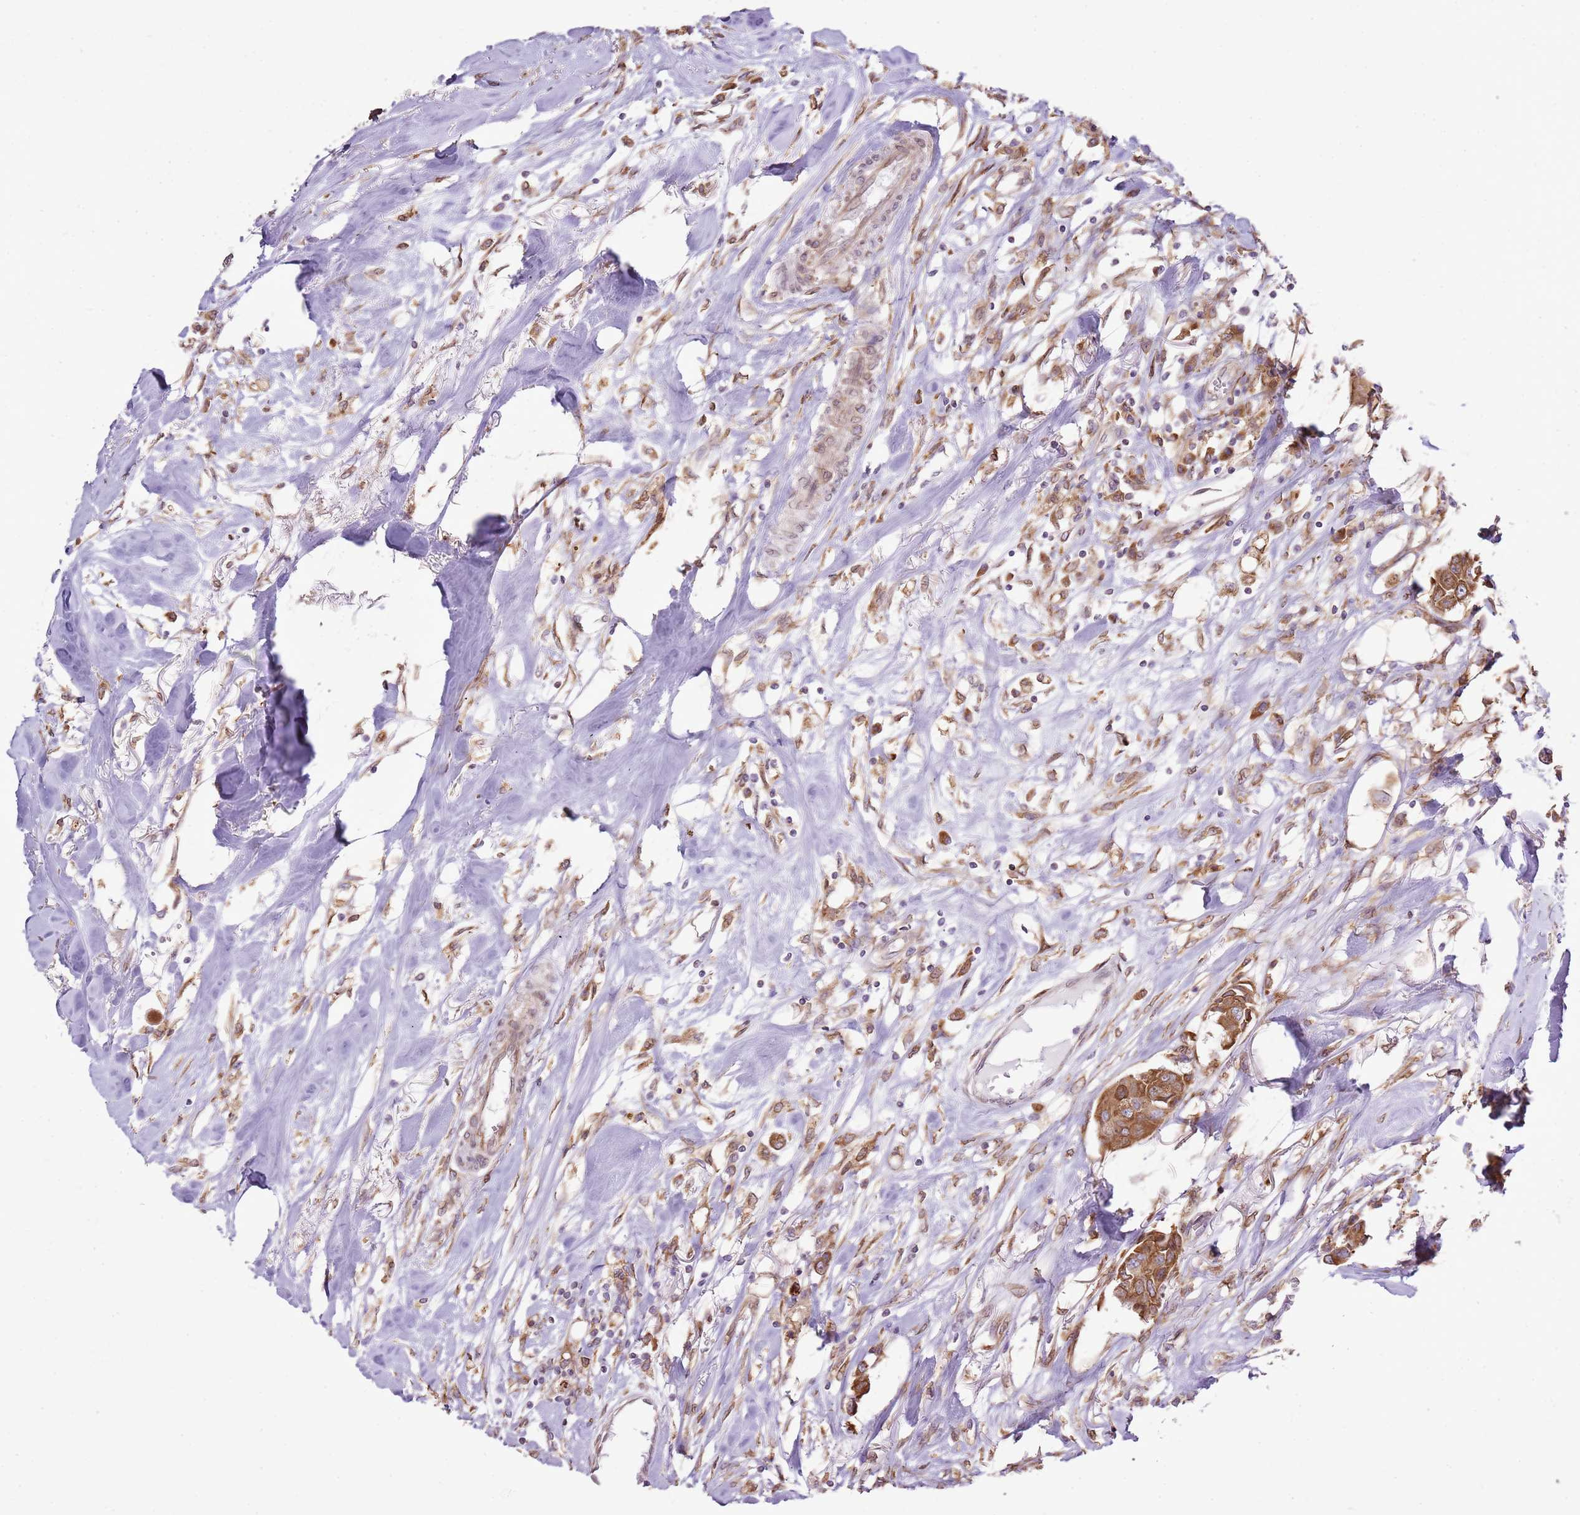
{"staining": {"intensity": "strong", "quantity": ">75%", "location": "cytoplasmic/membranous"}, "tissue": "breast cancer", "cell_type": "Tumor cells", "image_type": "cancer", "snomed": [{"axis": "morphology", "description": "Duct carcinoma"}, {"axis": "topography", "description": "Breast"}], "caption": "Strong cytoplasmic/membranous expression for a protein is appreciated in approximately >75% of tumor cells of breast cancer using immunohistochemistry (IHC).", "gene": "TMED10", "patient": {"sex": "female", "age": 80}}